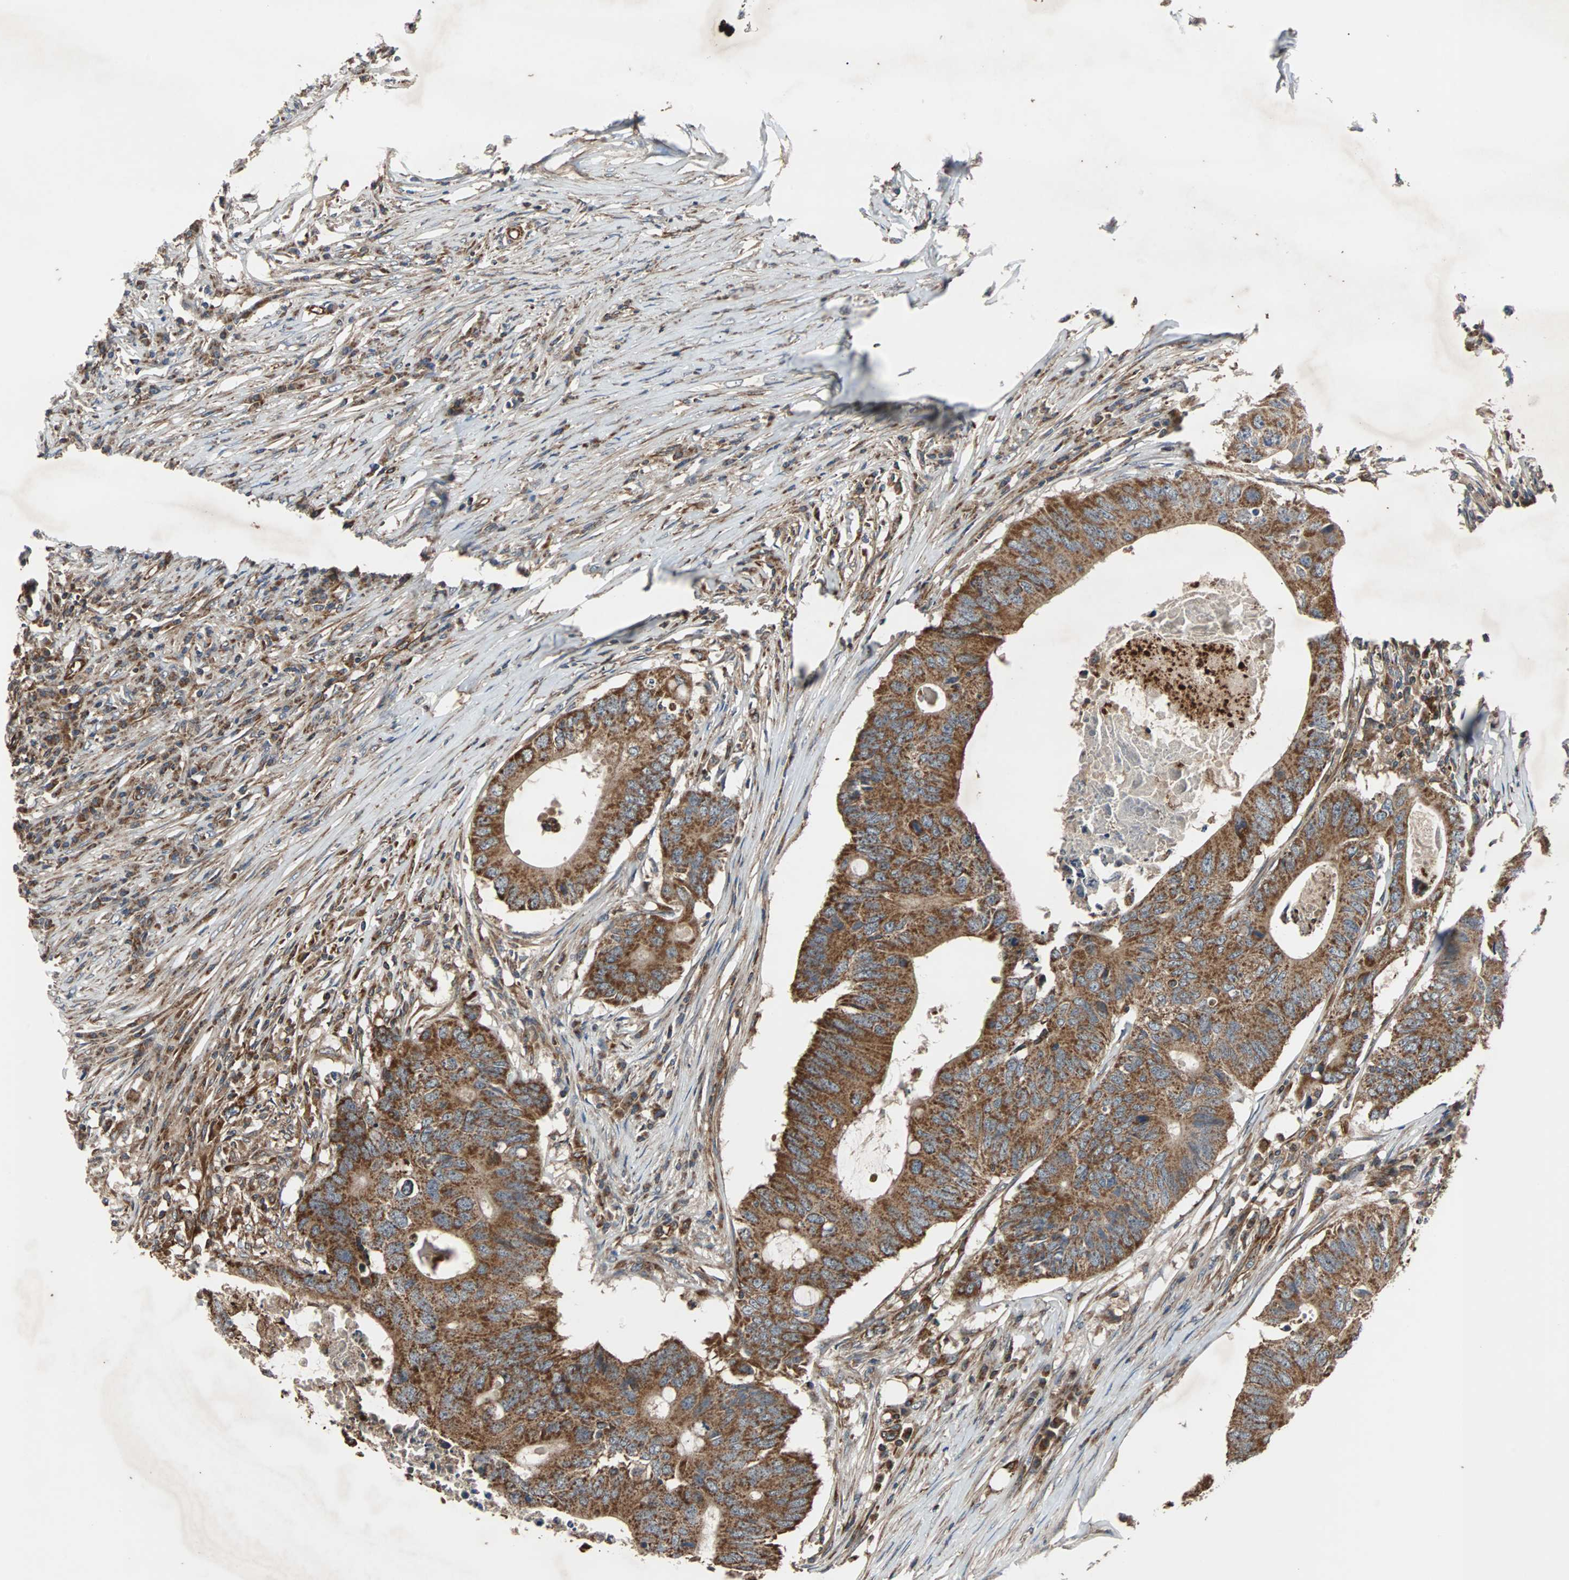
{"staining": {"intensity": "moderate", "quantity": ">75%", "location": "cytoplasmic/membranous"}, "tissue": "colorectal cancer", "cell_type": "Tumor cells", "image_type": "cancer", "snomed": [{"axis": "morphology", "description": "Adenocarcinoma, NOS"}, {"axis": "topography", "description": "Colon"}], "caption": "IHC (DAB (3,3'-diaminobenzidine)) staining of human colorectal cancer shows moderate cytoplasmic/membranous protein staining in approximately >75% of tumor cells.", "gene": "ACTR3", "patient": {"sex": "male", "age": 71}}